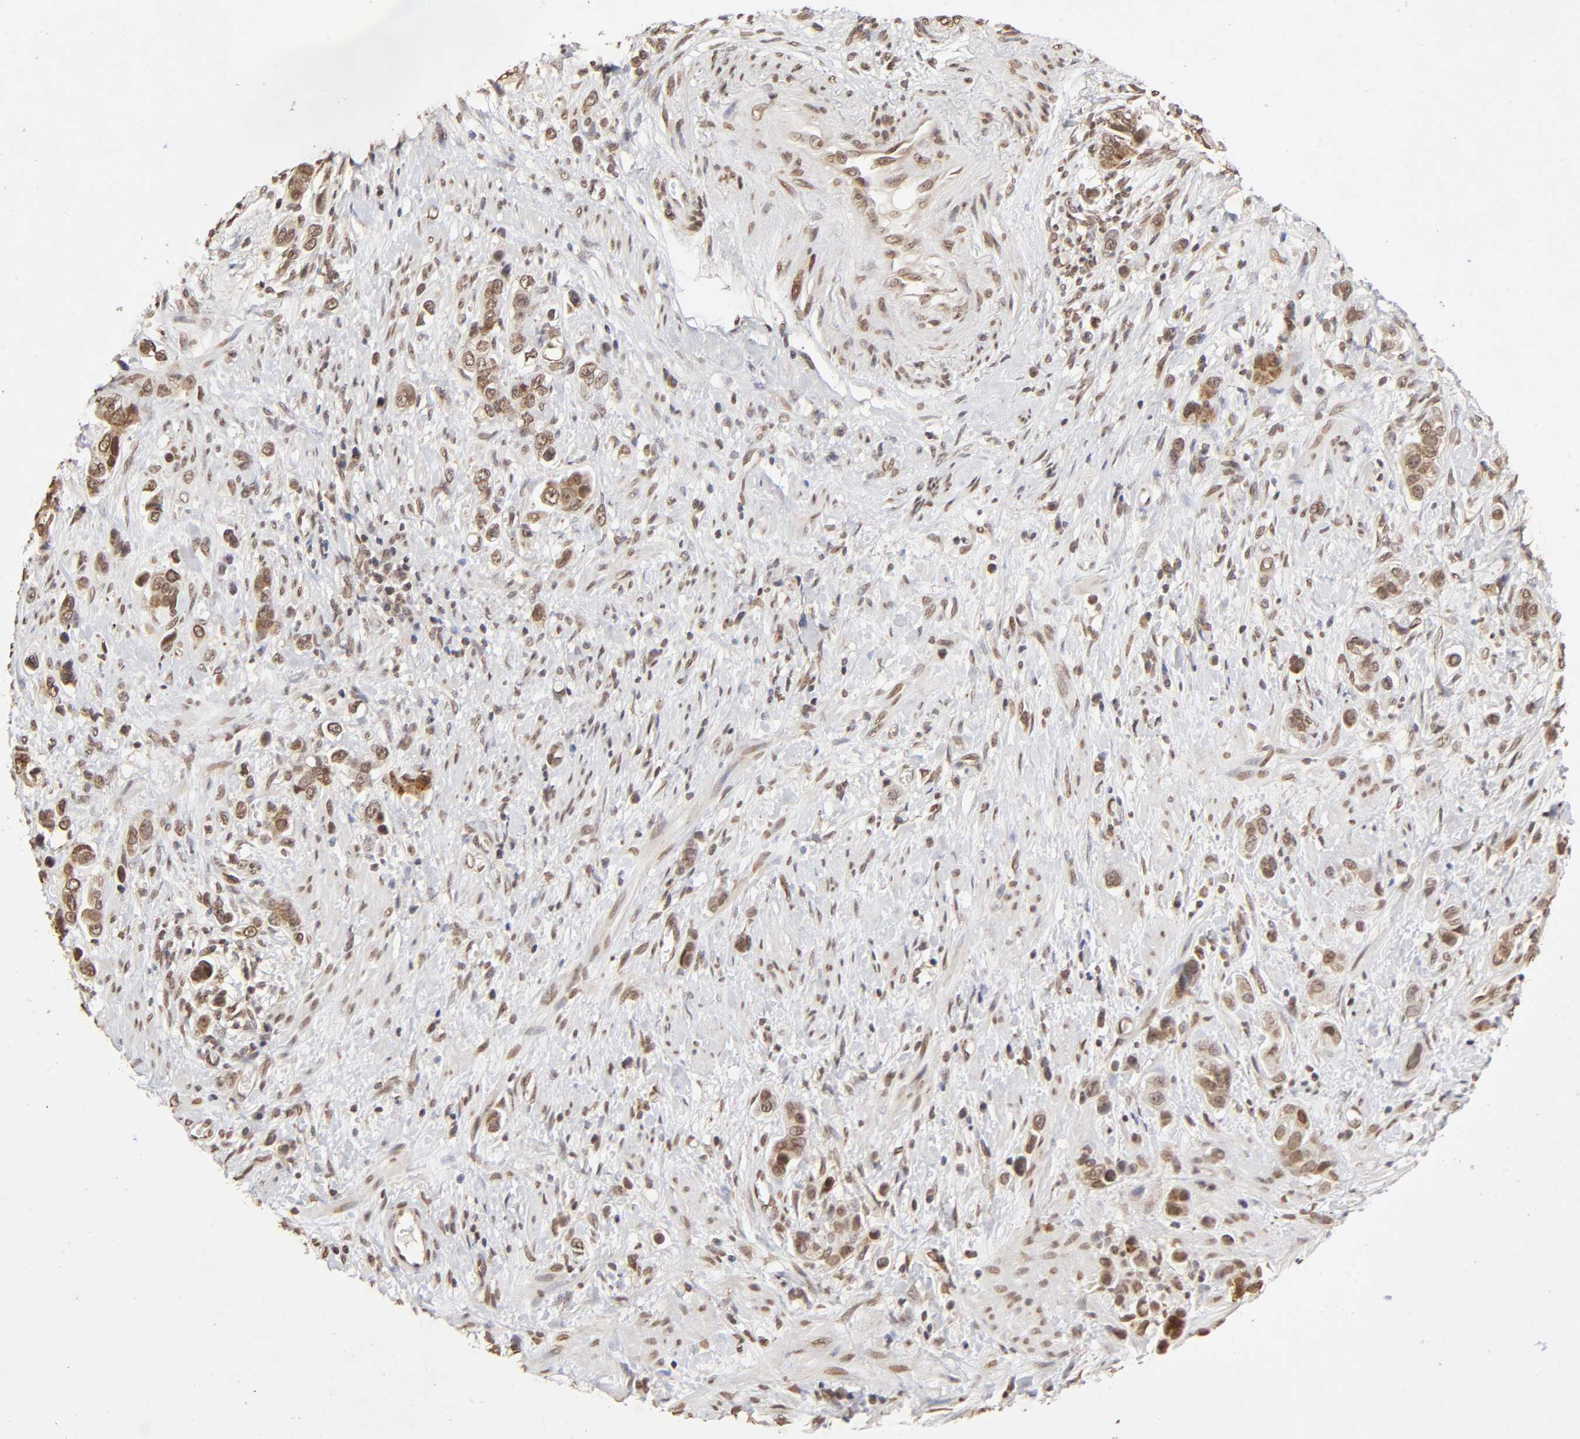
{"staining": {"intensity": "moderate", "quantity": ">75%", "location": "cytoplasmic/membranous,nuclear"}, "tissue": "stomach cancer", "cell_type": "Tumor cells", "image_type": "cancer", "snomed": [{"axis": "morphology", "description": "Adenocarcinoma, NOS"}, {"axis": "topography", "description": "Stomach, lower"}], "caption": "A brown stain labels moderate cytoplasmic/membranous and nuclear staining of a protein in human stomach cancer tumor cells.", "gene": "MLLT6", "patient": {"sex": "female", "age": 93}}